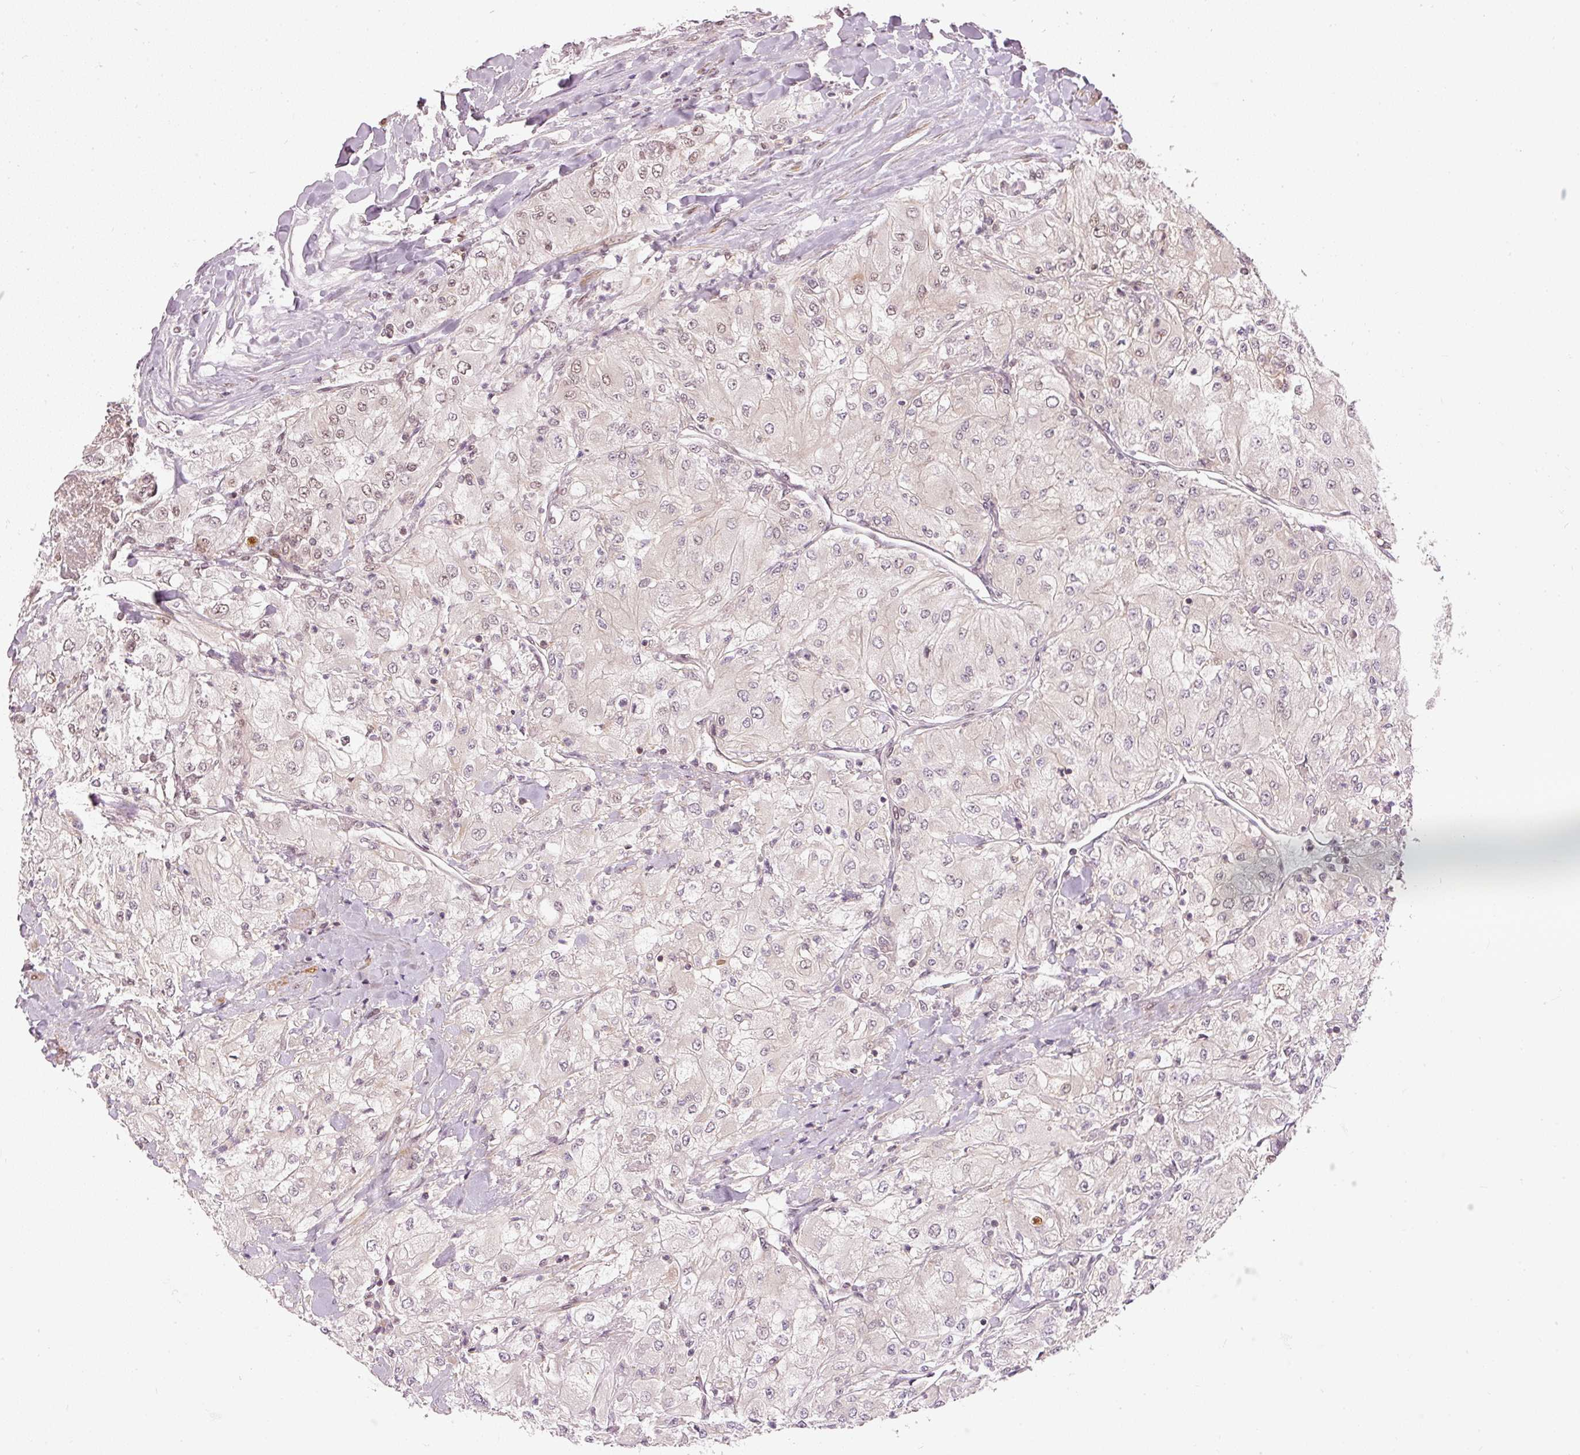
{"staining": {"intensity": "weak", "quantity": "25%-75%", "location": "nuclear"}, "tissue": "renal cancer", "cell_type": "Tumor cells", "image_type": "cancer", "snomed": [{"axis": "morphology", "description": "Adenocarcinoma, NOS"}, {"axis": "topography", "description": "Kidney"}], "caption": "This is an image of immunohistochemistry (IHC) staining of renal cancer (adenocarcinoma), which shows weak expression in the nuclear of tumor cells.", "gene": "THOC6", "patient": {"sex": "male", "age": 80}}